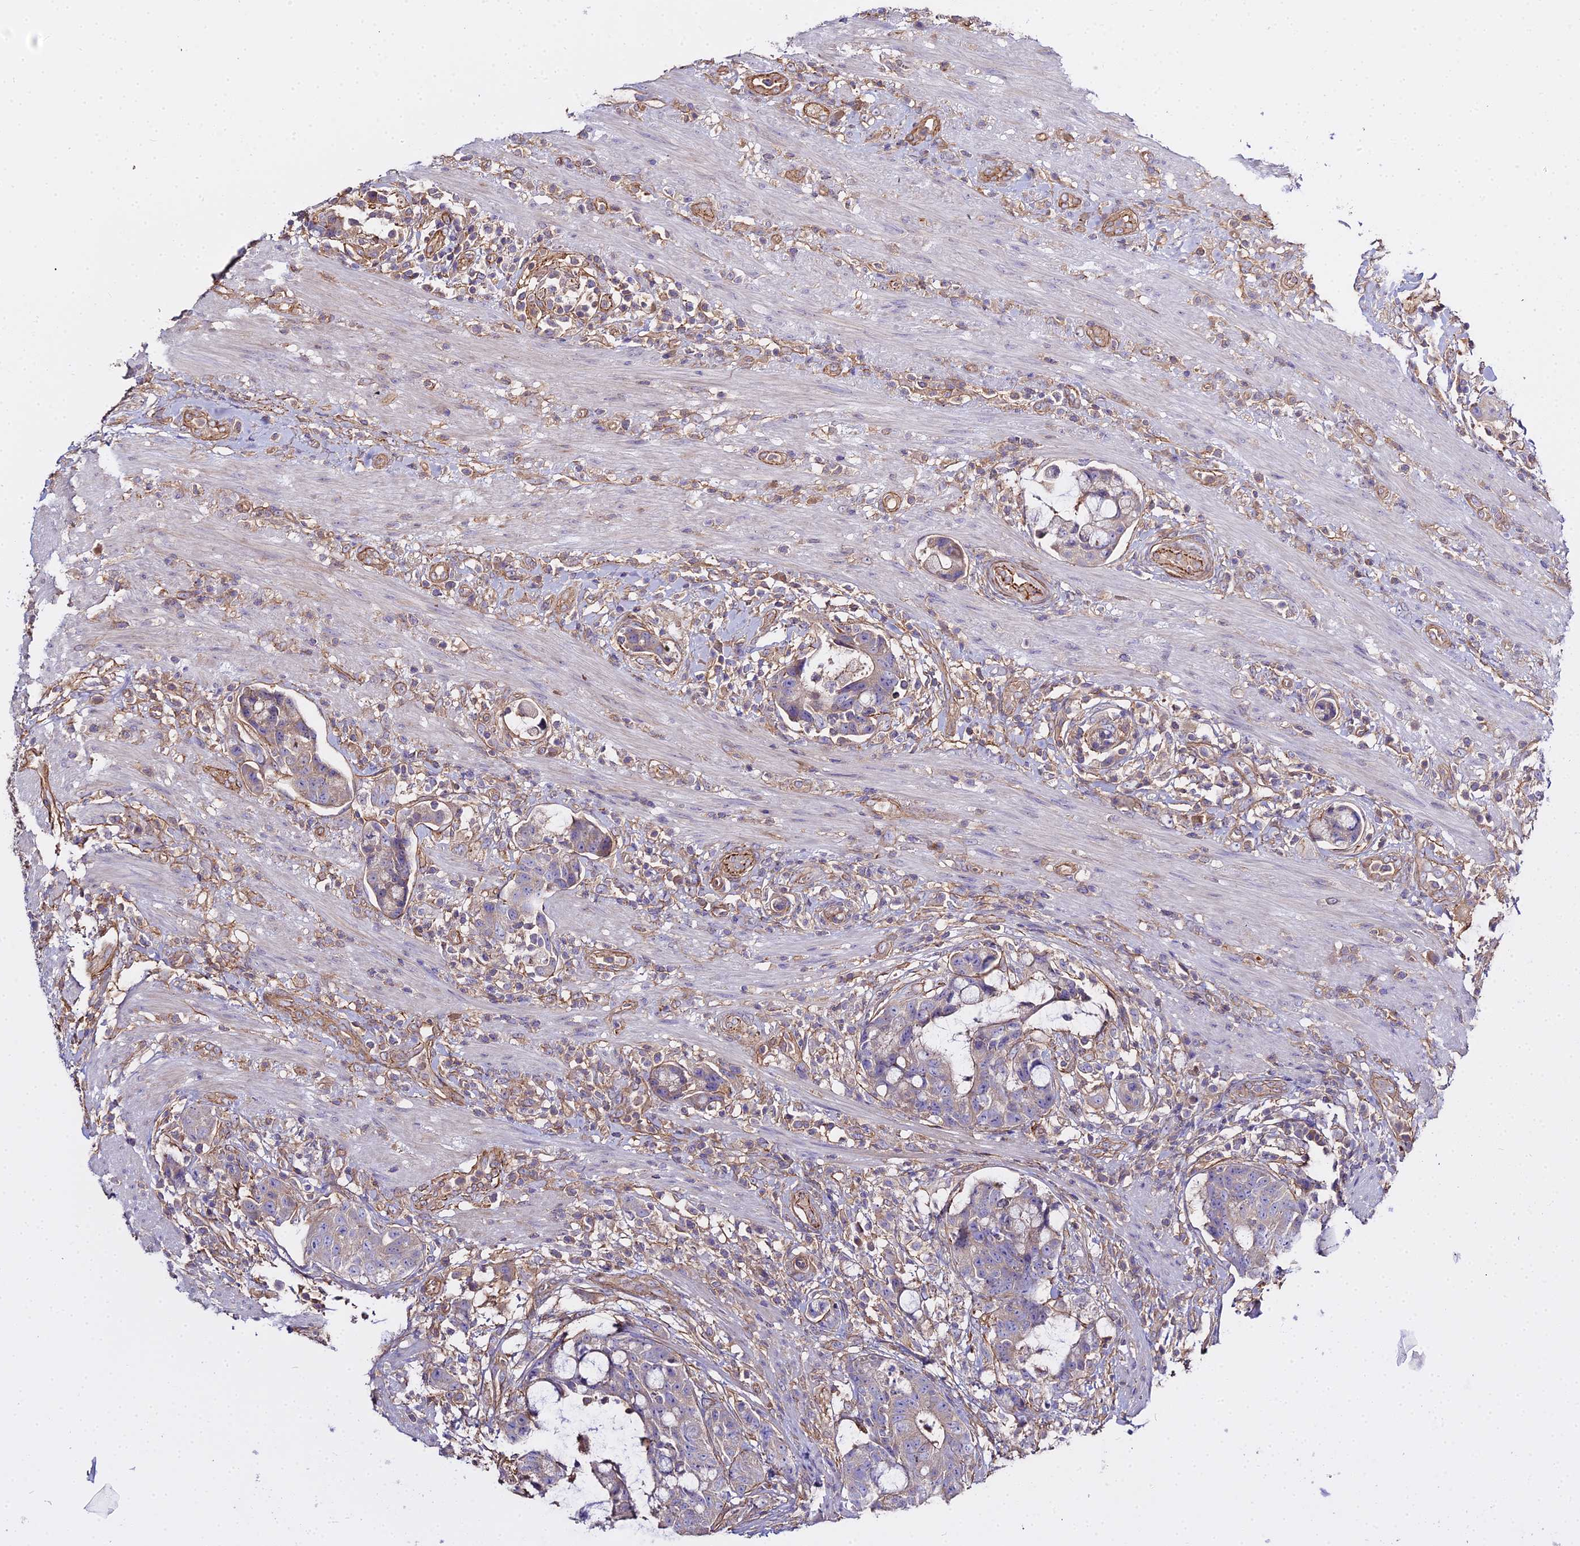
{"staining": {"intensity": "weak", "quantity": "<25%", "location": "cytoplasmic/membranous"}, "tissue": "colorectal cancer", "cell_type": "Tumor cells", "image_type": "cancer", "snomed": [{"axis": "morphology", "description": "Adenocarcinoma, NOS"}, {"axis": "topography", "description": "Colon"}], "caption": "Protein analysis of colorectal cancer (adenocarcinoma) reveals no significant expression in tumor cells.", "gene": "GLYAT", "patient": {"sex": "female", "age": 82}}